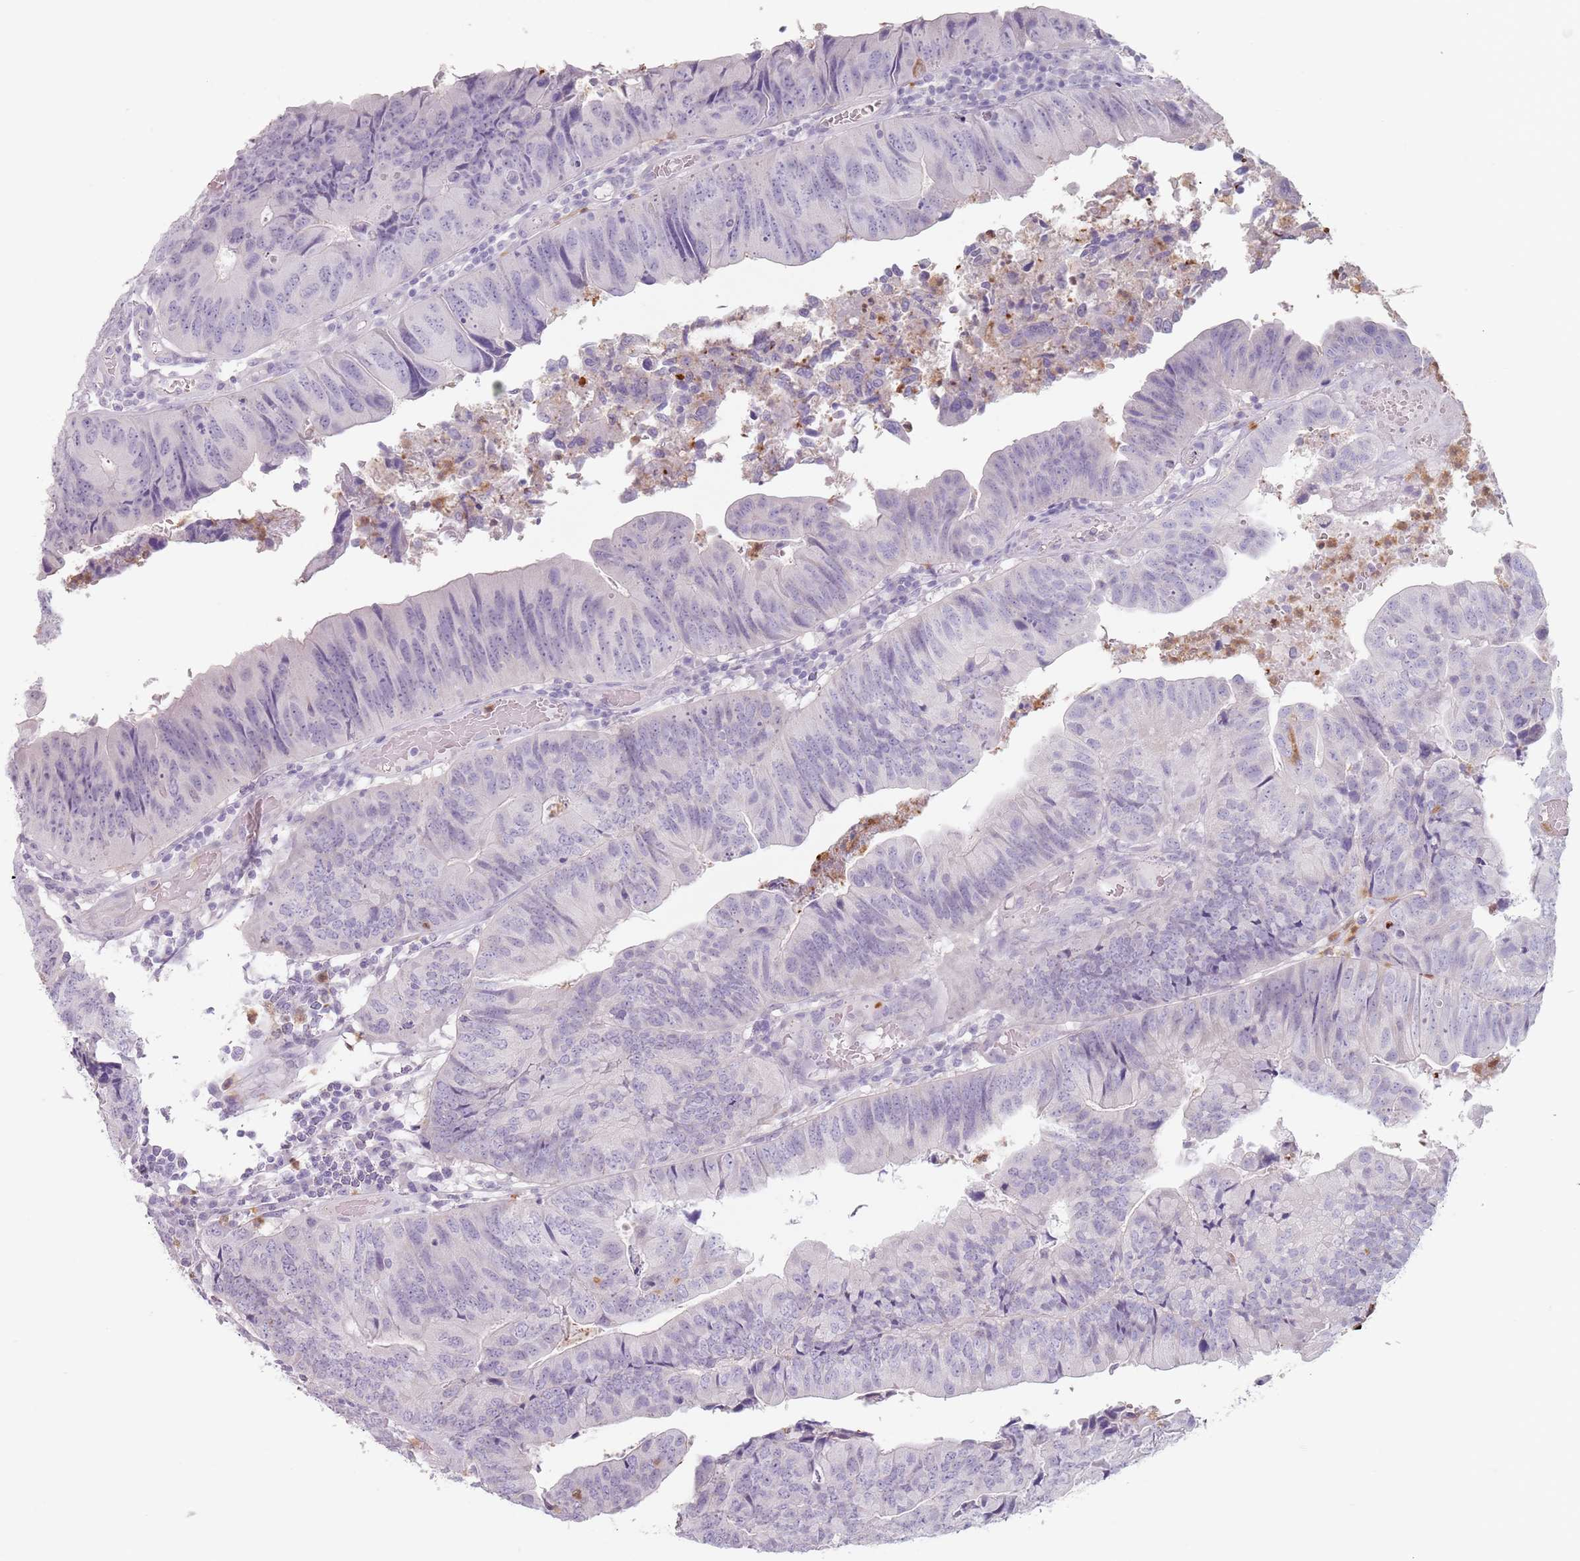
{"staining": {"intensity": "negative", "quantity": "none", "location": "none"}, "tissue": "colorectal cancer", "cell_type": "Tumor cells", "image_type": "cancer", "snomed": [{"axis": "morphology", "description": "Adenocarcinoma, NOS"}, {"axis": "topography", "description": "Colon"}], "caption": "Immunohistochemistry photomicrograph of neoplastic tissue: colorectal cancer (adenocarcinoma) stained with DAB reveals no significant protein expression in tumor cells. (DAB (3,3'-diaminobenzidine) immunohistochemistry (IHC), high magnification).", "gene": "ZNF584", "patient": {"sex": "female", "age": 67}}